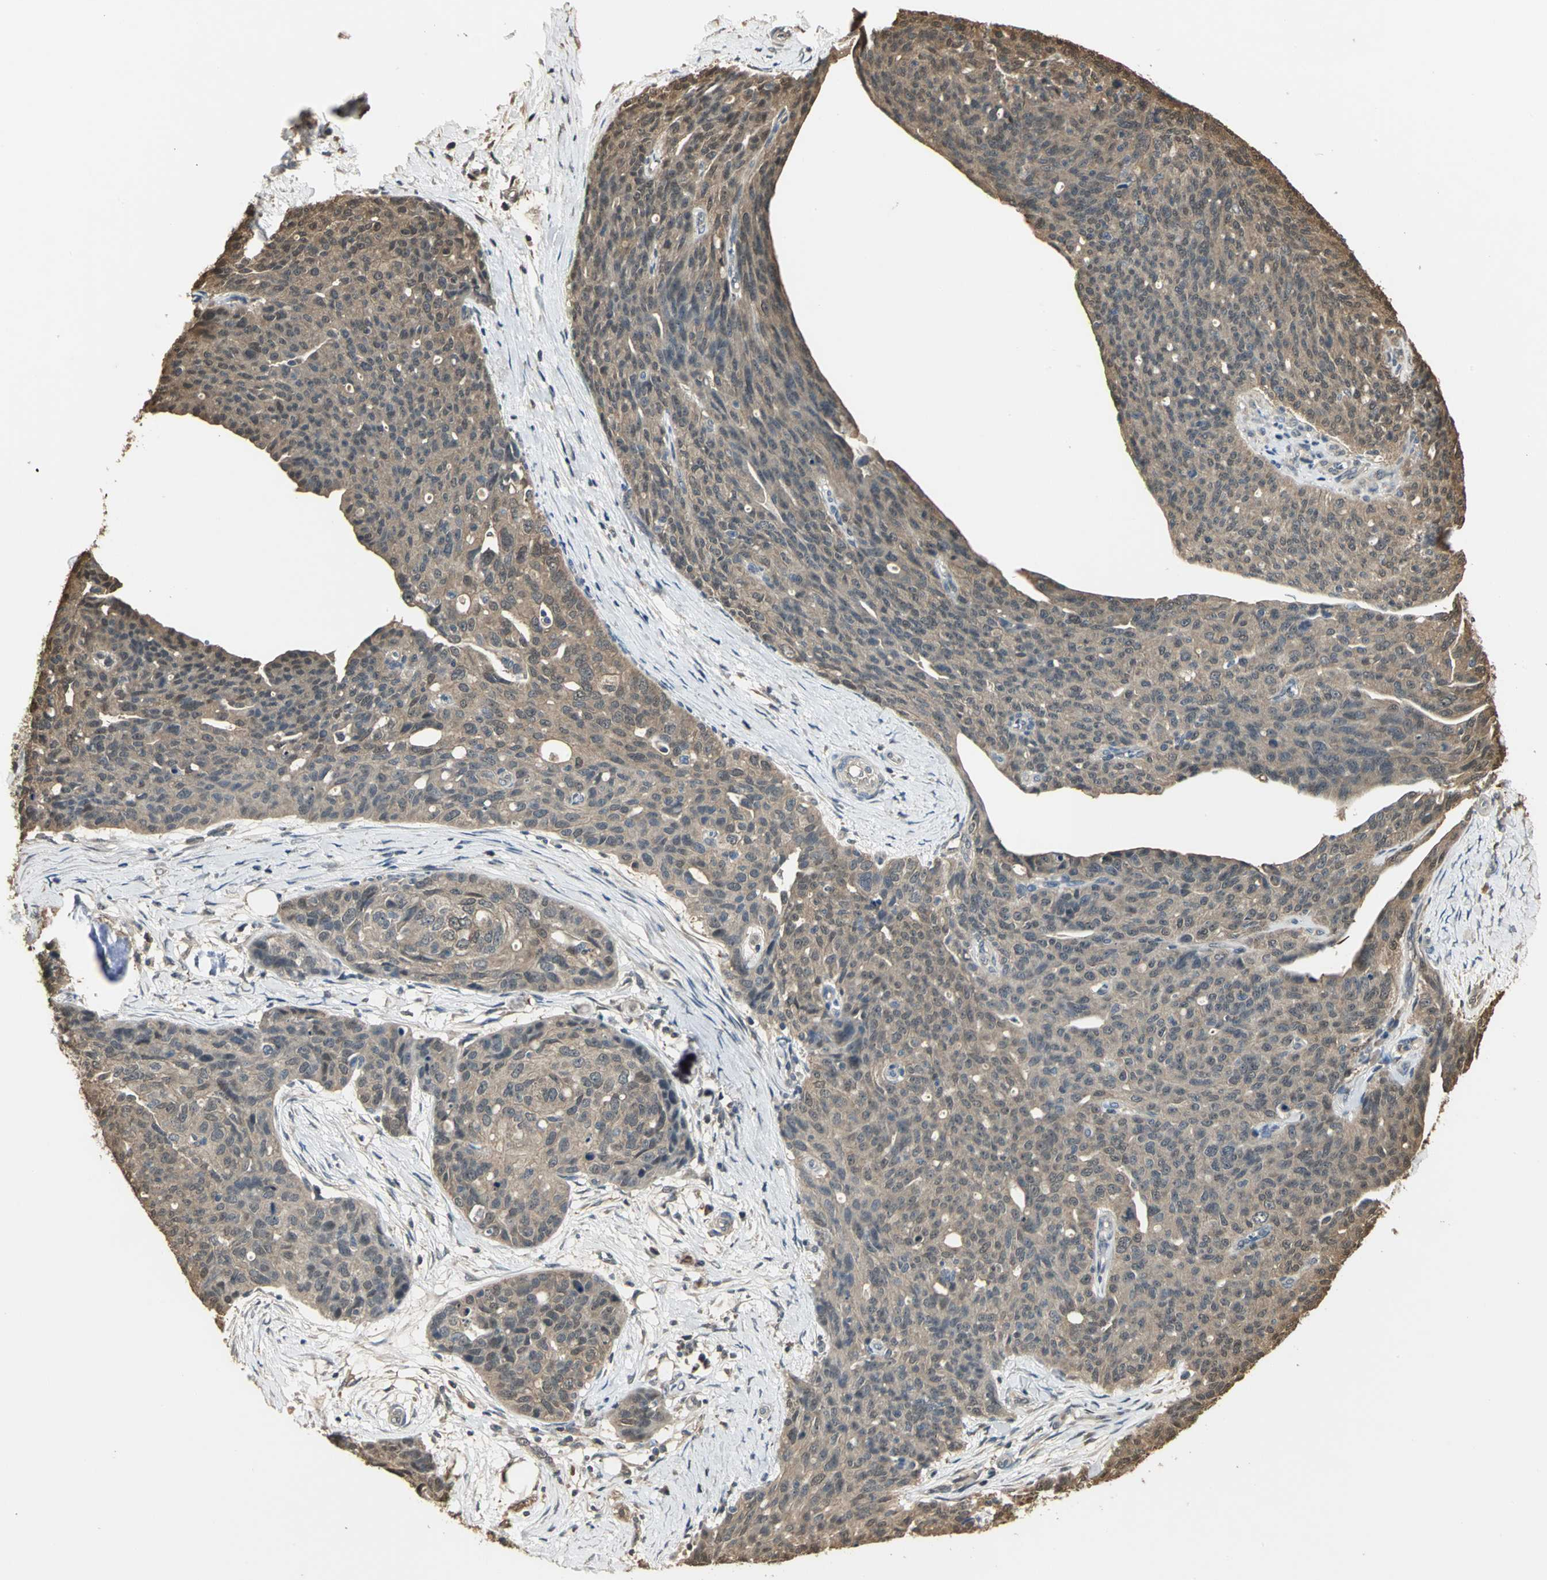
{"staining": {"intensity": "weak", "quantity": ">75%", "location": "cytoplasmic/membranous"}, "tissue": "ovarian cancer", "cell_type": "Tumor cells", "image_type": "cancer", "snomed": [{"axis": "morphology", "description": "Carcinoma, endometroid"}, {"axis": "topography", "description": "Ovary"}], "caption": "Immunohistochemical staining of human ovarian cancer shows weak cytoplasmic/membranous protein staining in approximately >75% of tumor cells.", "gene": "PARK7", "patient": {"sex": "female", "age": 60}}